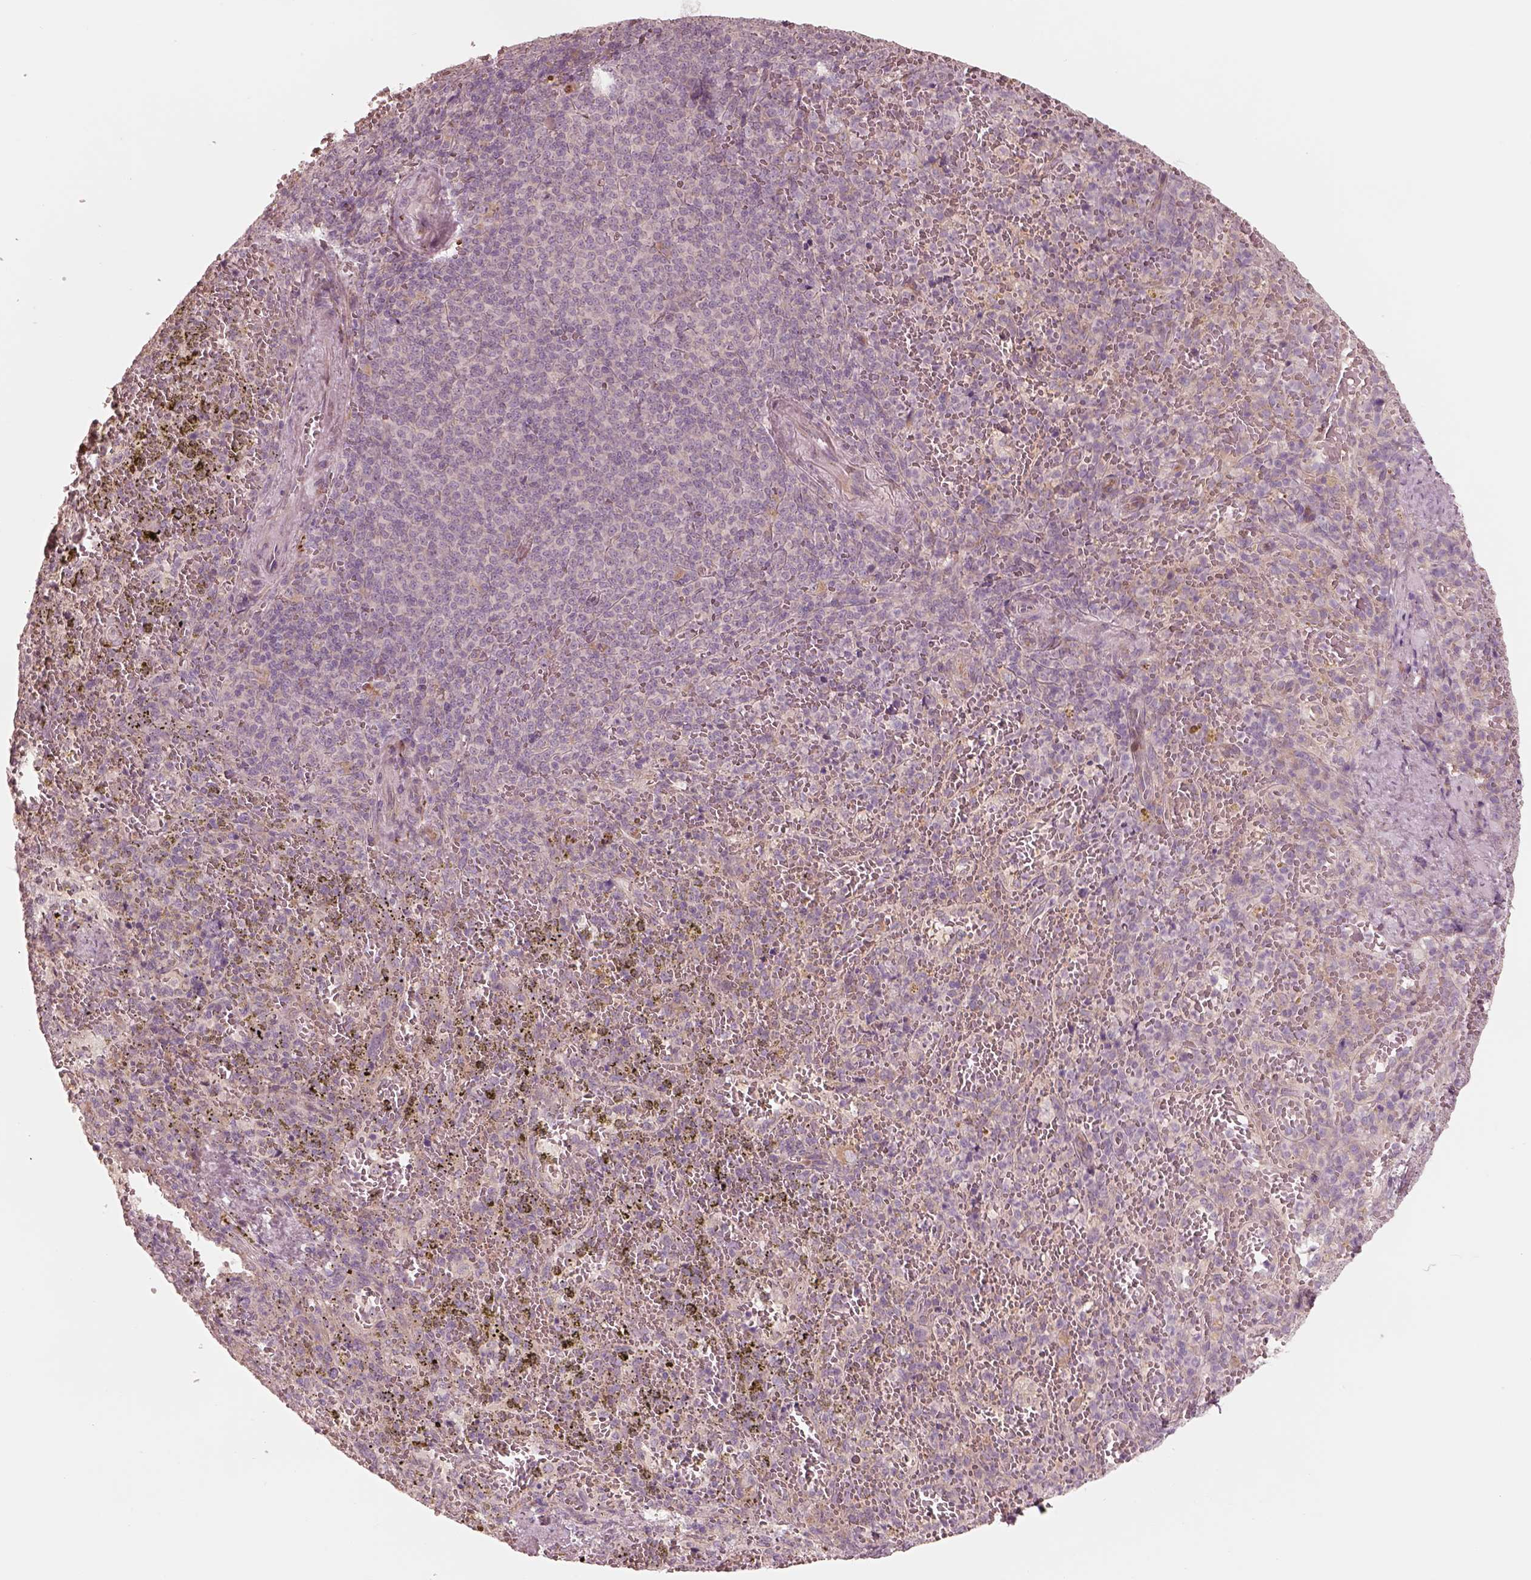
{"staining": {"intensity": "negative", "quantity": "none", "location": "none"}, "tissue": "spleen", "cell_type": "Cells in red pulp", "image_type": "normal", "snomed": [{"axis": "morphology", "description": "Normal tissue, NOS"}, {"axis": "topography", "description": "Spleen"}], "caption": "DAB (3,3'-diaminobenzidine) immunohistochemical staining of unremarkable spleen reveals no significant expression in cells in red pulp.", "gene": "RAB3C", "patient": {"sex": "female", "age": 50}}